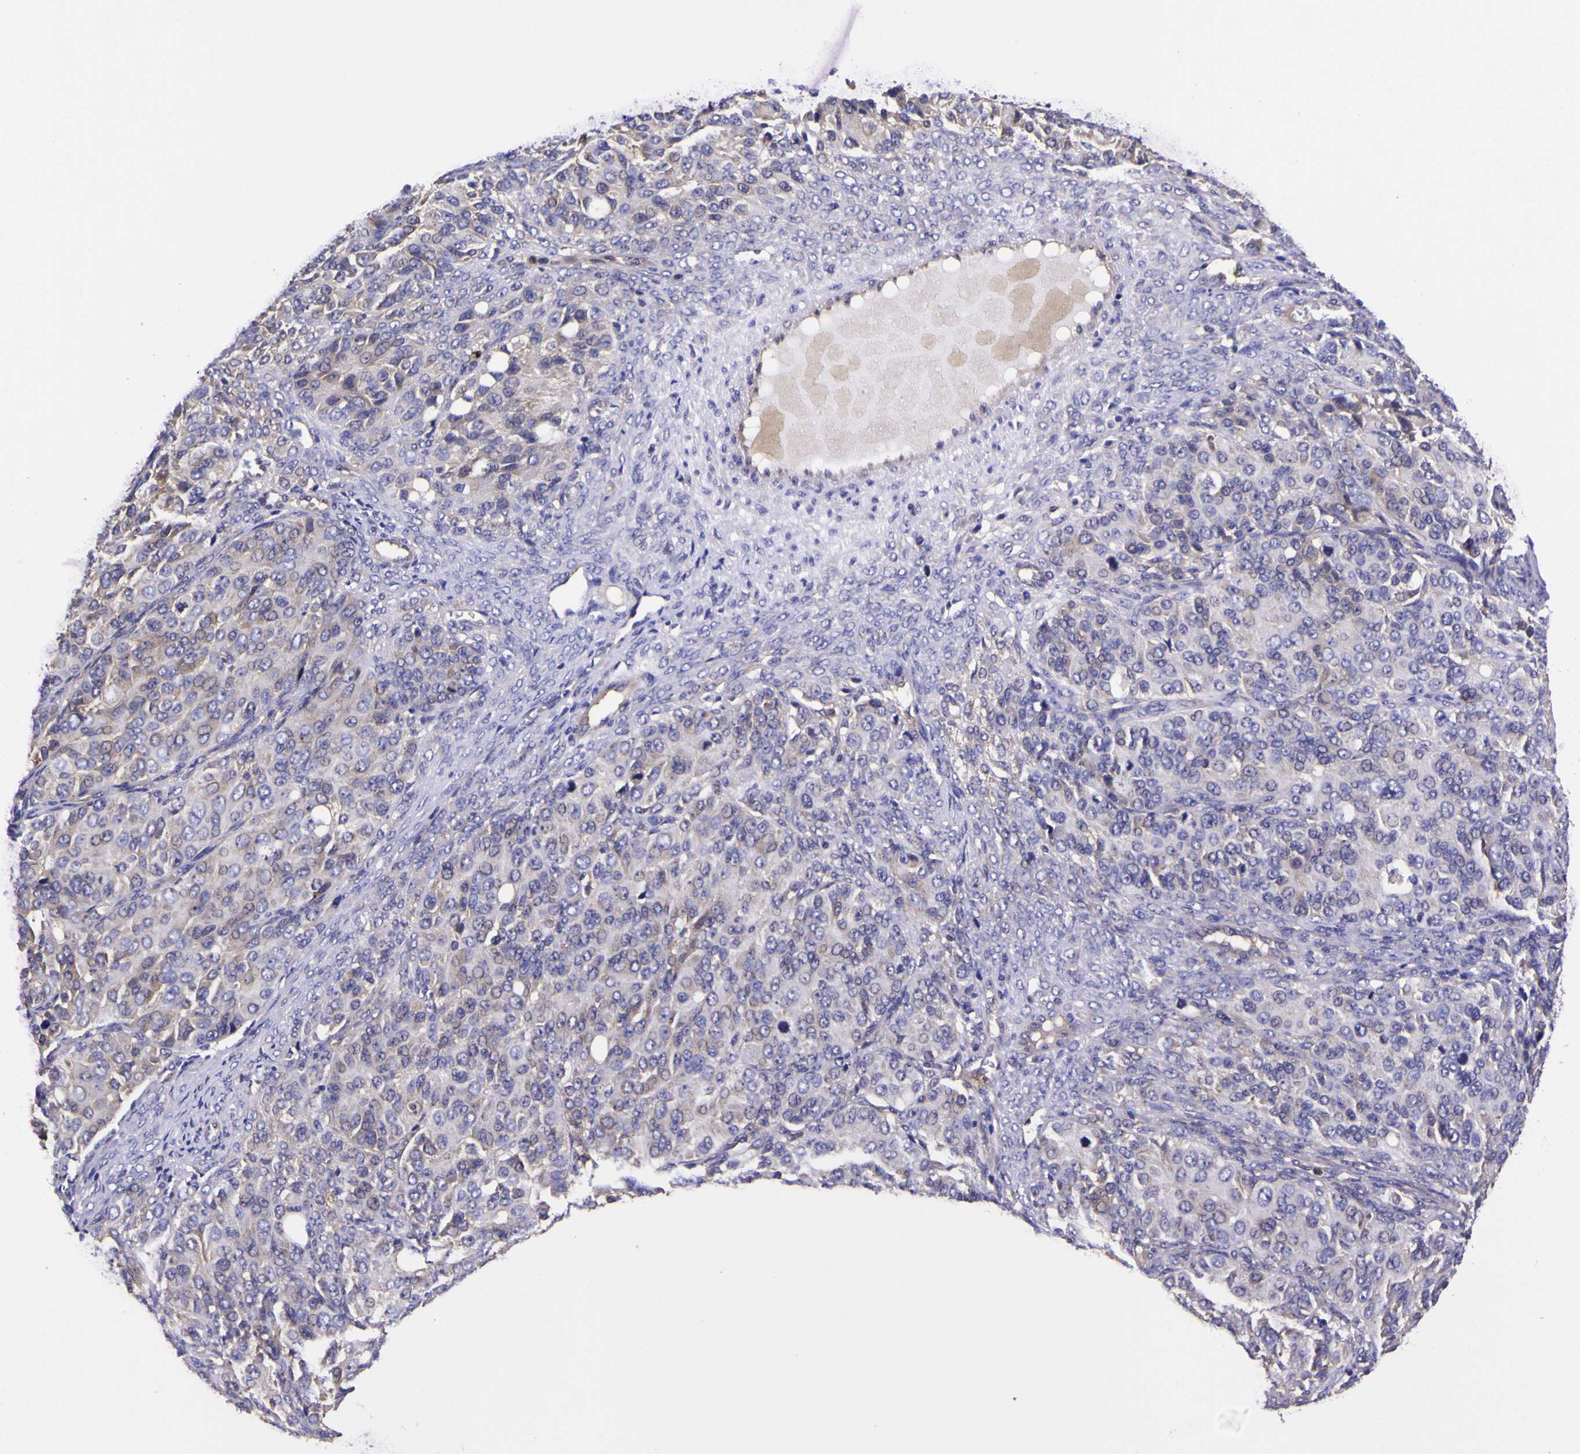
{"staining": {"intensity": "negative", "quantity": "none", "location": "none"}, "tissue": "ovarian cancer", "cell_type": "Tumor cells", "image_type": "cancer", "snomed": [{"axis": "morphology", "description": "Carcinoma, endometroid"}, {"axis": "topography", "description": "Ovary"}], "caption": "Immunohistochemistry micrograph of neoplastic tissue: human ovarian endometroid carcinoma stained with DAB exhibits no significant protein expression in tumor cells.", "gene": "MAPK14", "patient": {"sex": "female", "age": 51}}